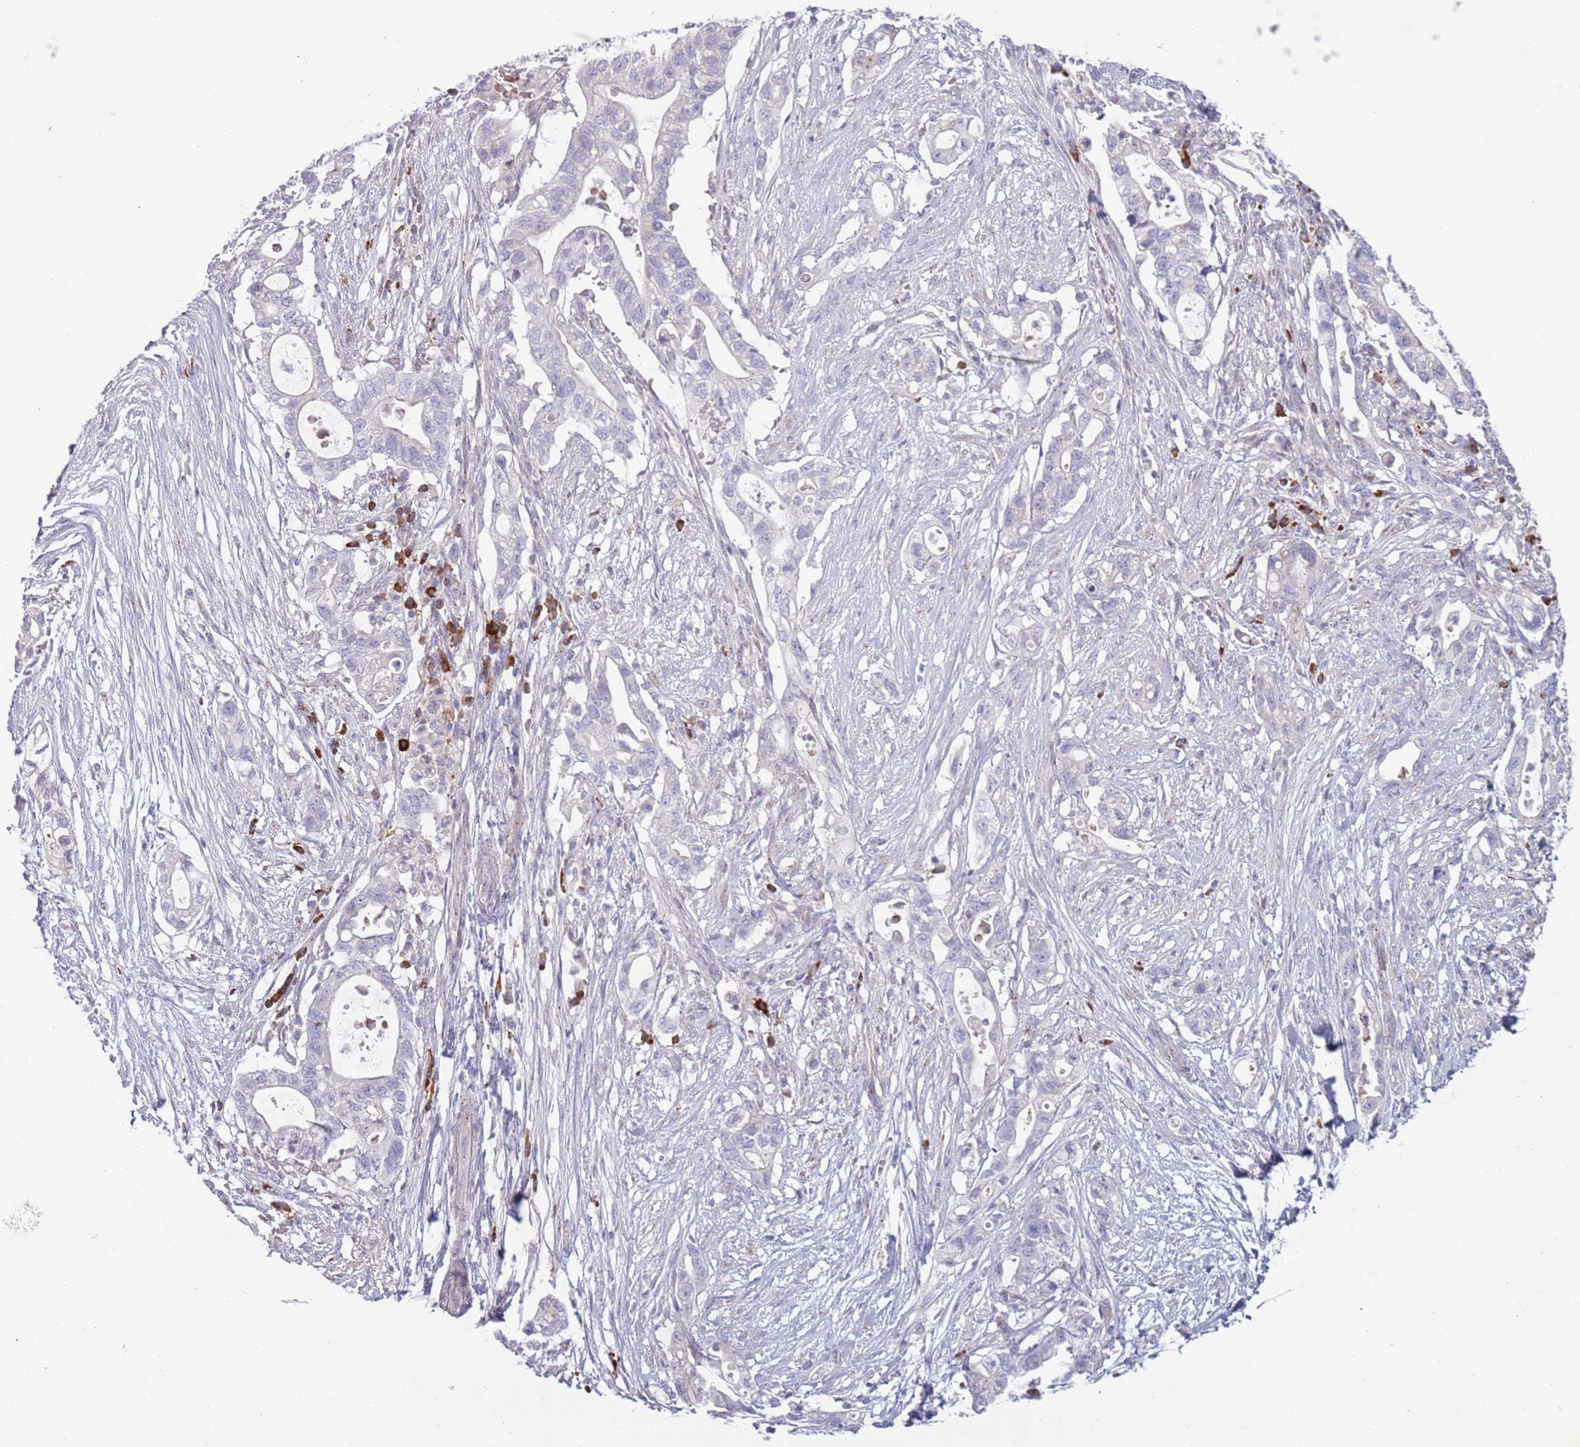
{"staining": {"intensity": "negative", "quantity": "none", "location": "none"}, "tissue": "pancreatic cancer", "cell_type": "Tumor cells", "image_type": "cancer", "snomed": [{"axis": "morphology", "description": "Adenocarcinoma, NOS"}, {"axis": "topography", "description": "Pancreas"}], "caption": "There is no significant positivity in tumor cells of pancreatic adenocarcinoma.", "gene": "LTB", "patient": {"sex": "female", "age": 72}}